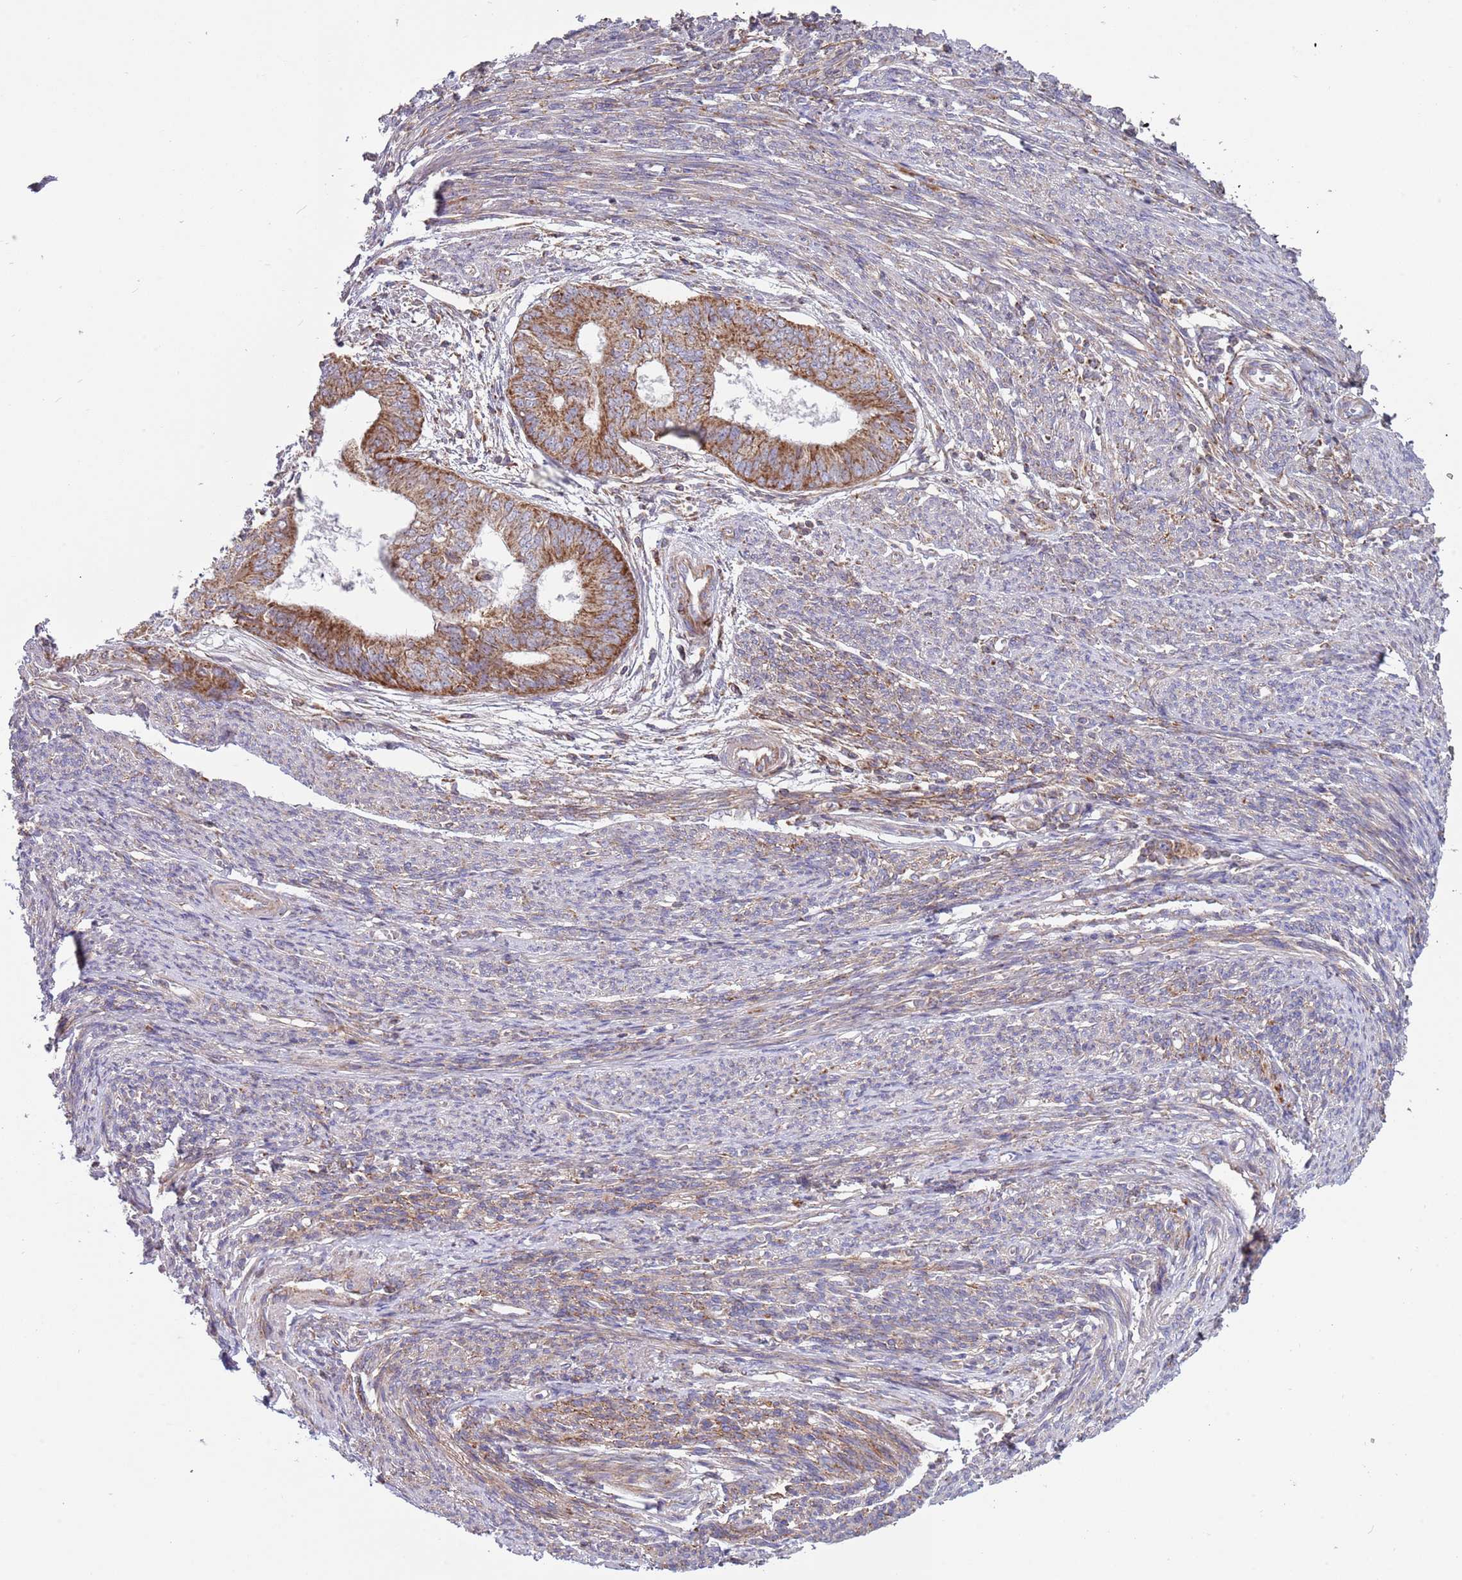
{"staining": {"intensity": "moderate", "quantity": ">75%", "location": "cytoplasmic/membranous"}, "tissue": "endometrial cancer", "cell_type": "Tumor cells", "image_type": "cancer", "snomed": [{"axis": "morphology", "description": "Adenocarcinoma, NOS"}, {"axis": "topography", "description": "Endometrium"}], "caption": "Immunohistochemistry (IHC) (DAB) staining of endometrial cancer (adenocarcinoma) displays moderate cytoplasmic/membranous protein staining in about >75% of tumor cells.", "gene": "IRS4", "patient": {"sex": "female", "age": 62}}